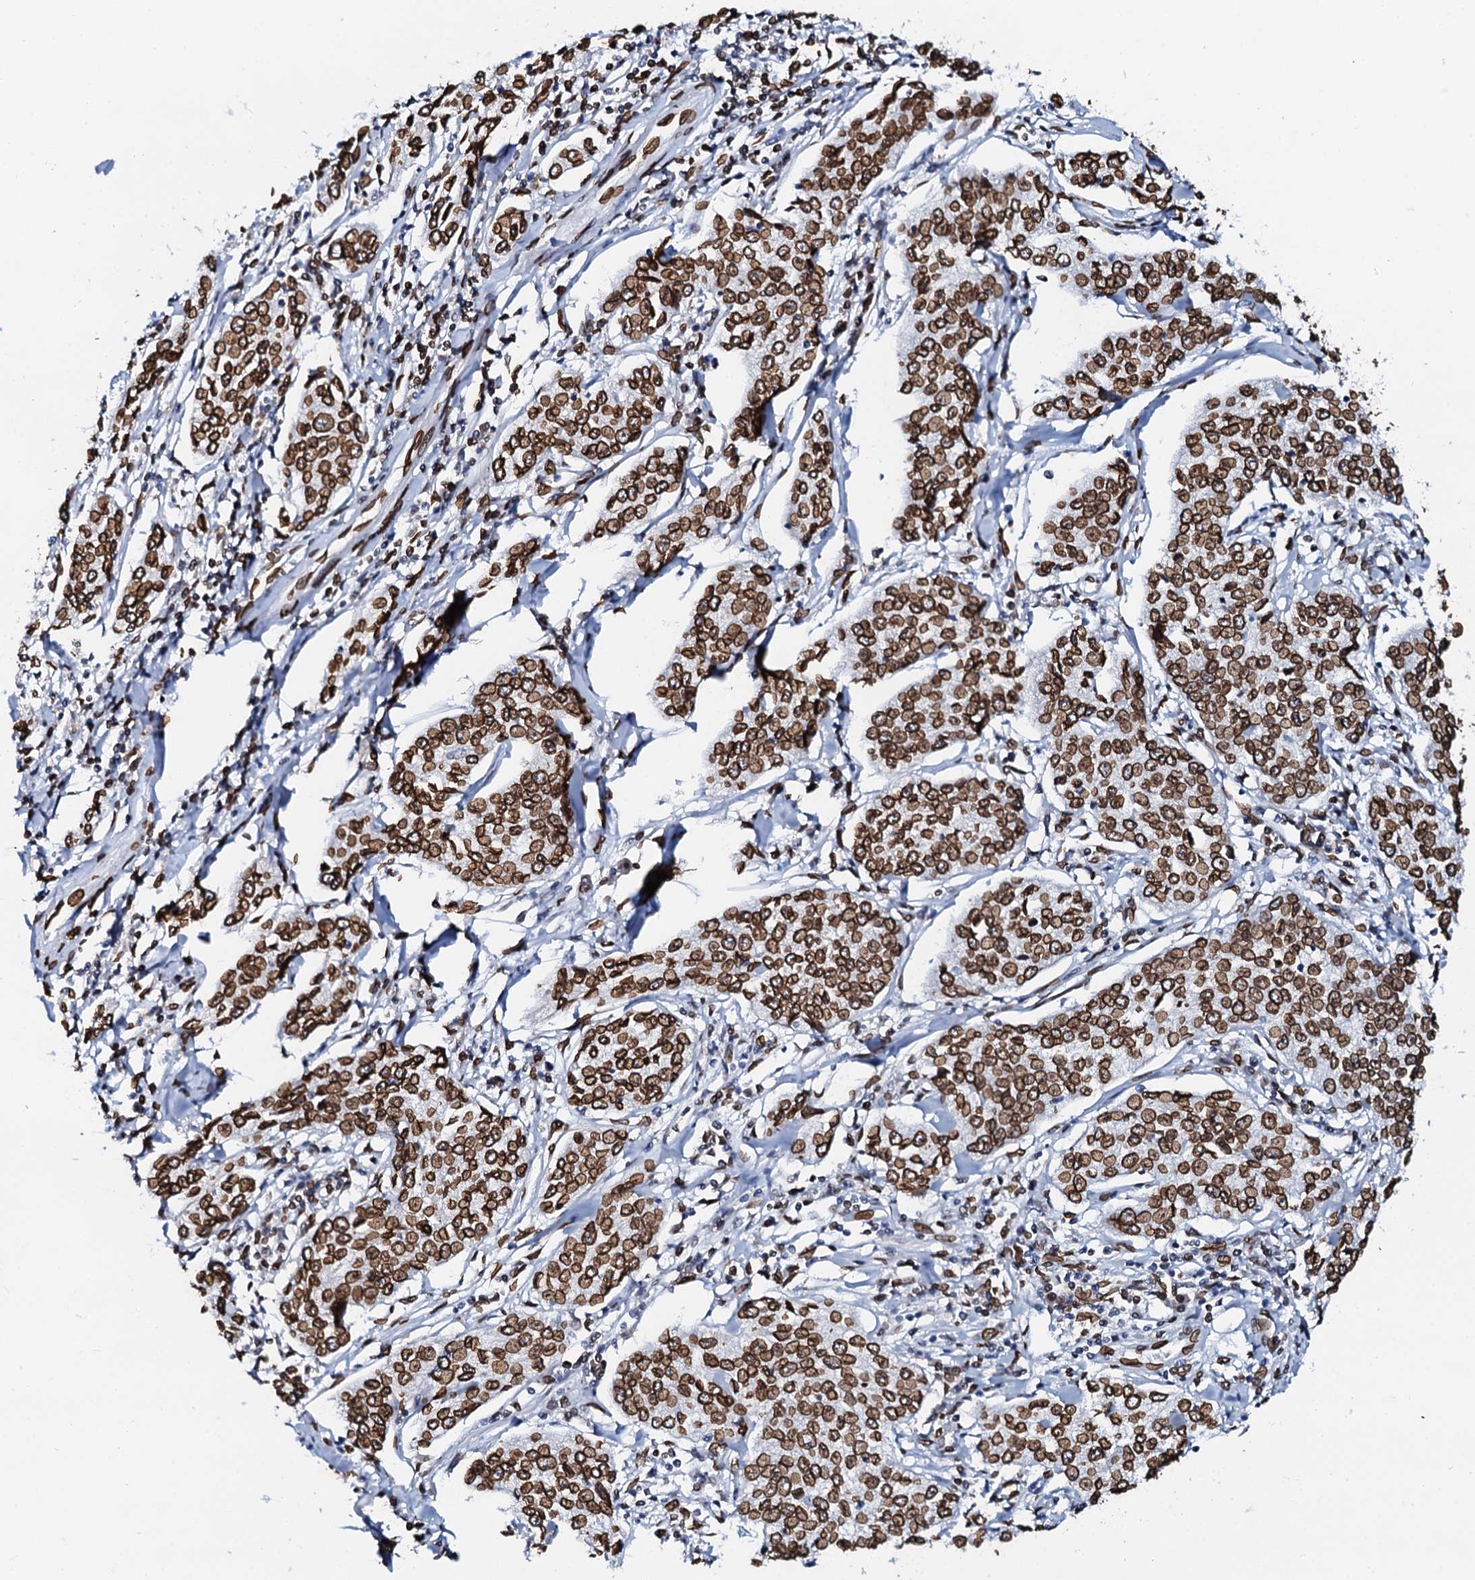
{"staining": {"intensity": "strong", "quantity": ">75%", "location": "cytoplasmic/membranous,nuclear"}, "tissue": "cervical cancer", "cell_type": "Tumor cells", "image_type": "cancer", "snomed": [{"axis": "morphology", "description": "Squamous cell carcinoma, NOS"}, {"axis": "topography", "description": "Cervix"}], "caption": "Strong cytoplasmic/membranous and nuclear protein expression is identified in about >75% of tumor cells in cervical cancer.", "gene": "KATNAL2", "patient": {"sex": "female", "age": 35}}